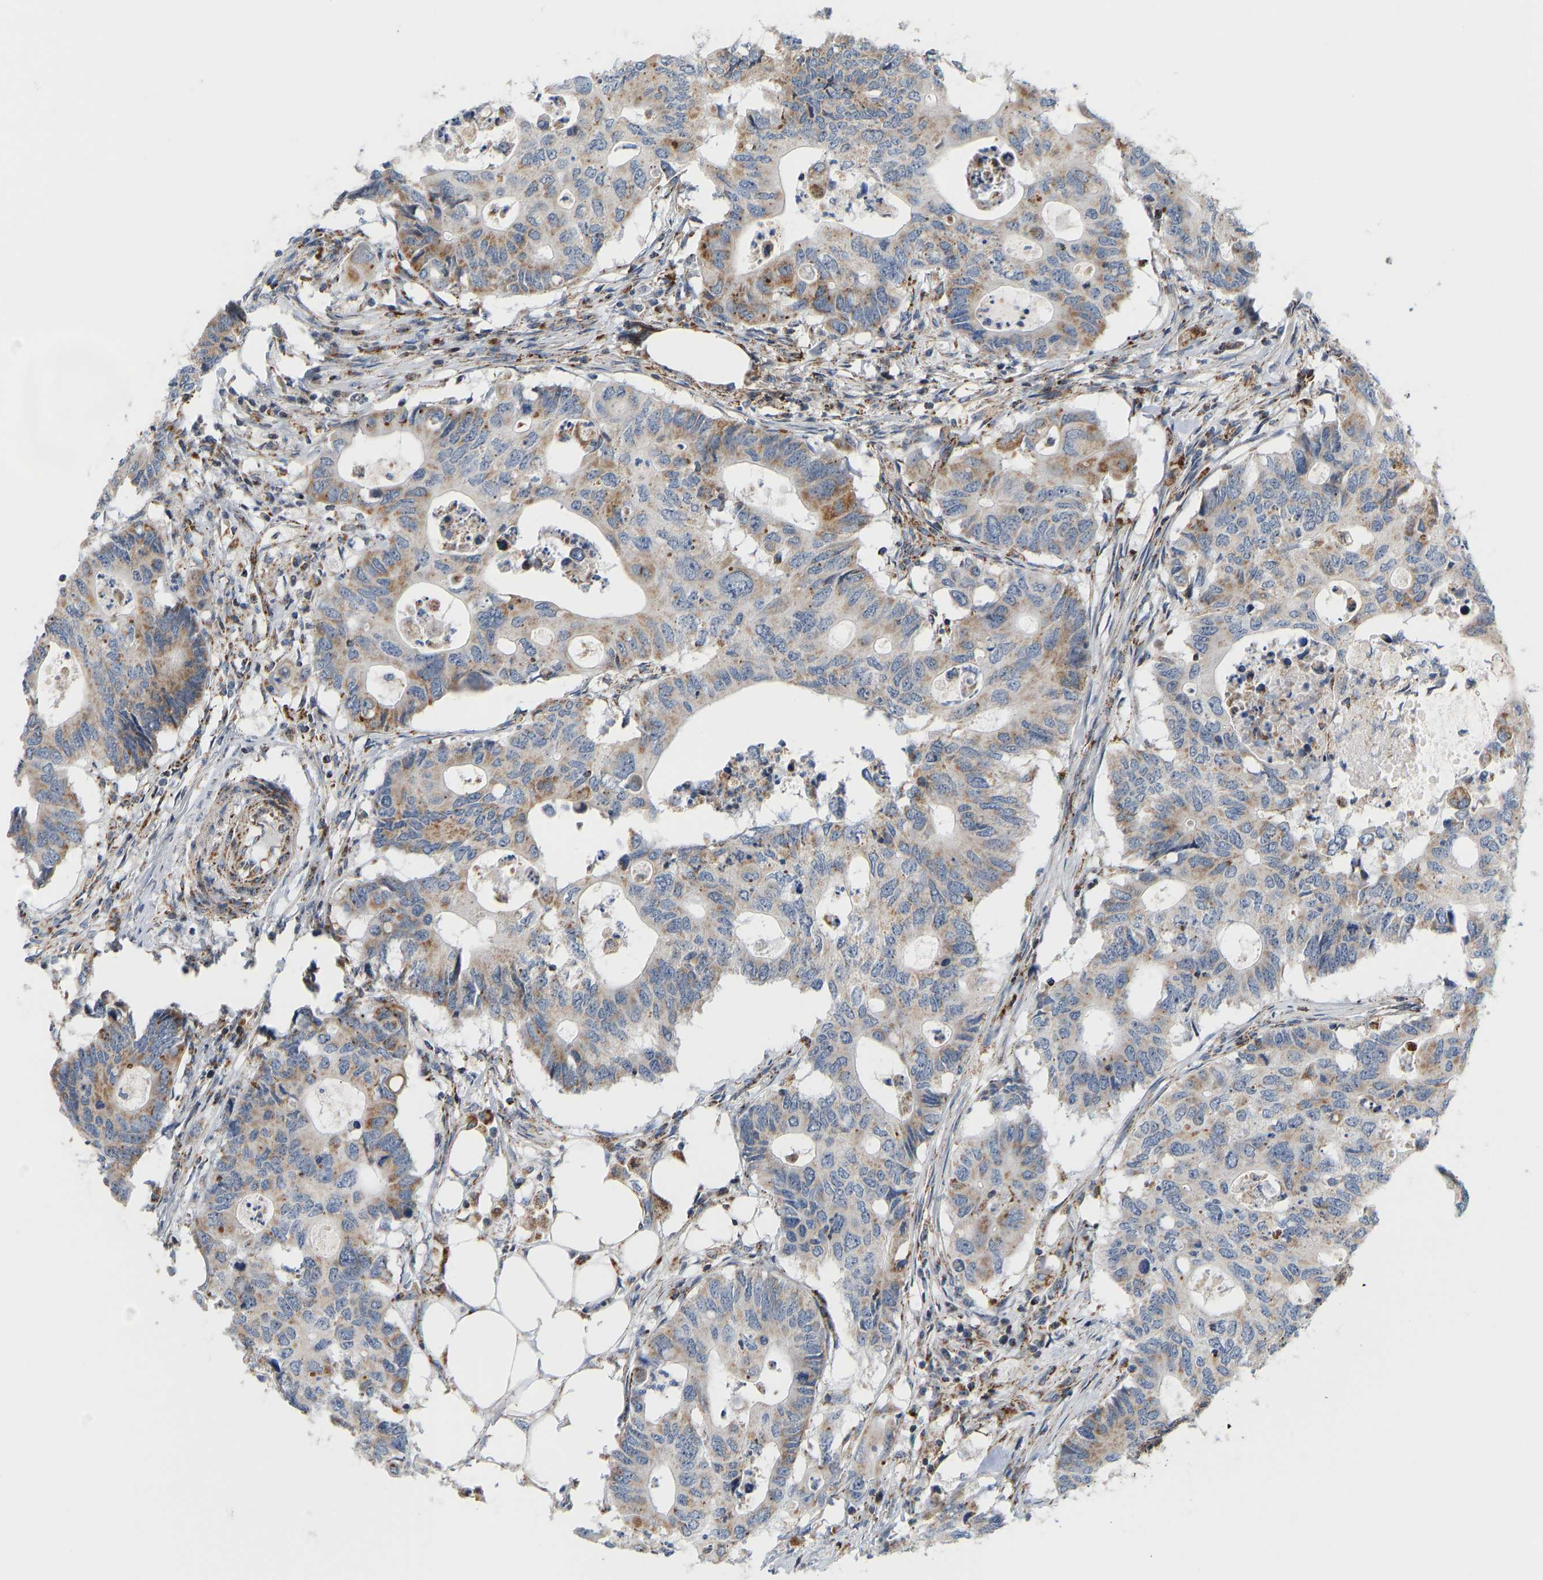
{"staining": {"intensity": "moderate", "quantity": "25%-75%", "location": "cytoplasmic/membranous"}, "tissue": "colorectal cancer", "cell_type": "Tumor cells", "image_type": "cancer", "snomed": [{"axis": "morphology", "description": "Adenocarcinoma, NOS"}, {"axis": "topography", "description": "Colon"}], "caption": "Immunohistochemical staining of colorectal cancer (adenocarcinoma) reveals moderate cytoplasmic/membranous protein positivity in about 25%-75% of tumor cells.", "gene": "GPSM2", "patient": {"sex": "male", "age": 71}}